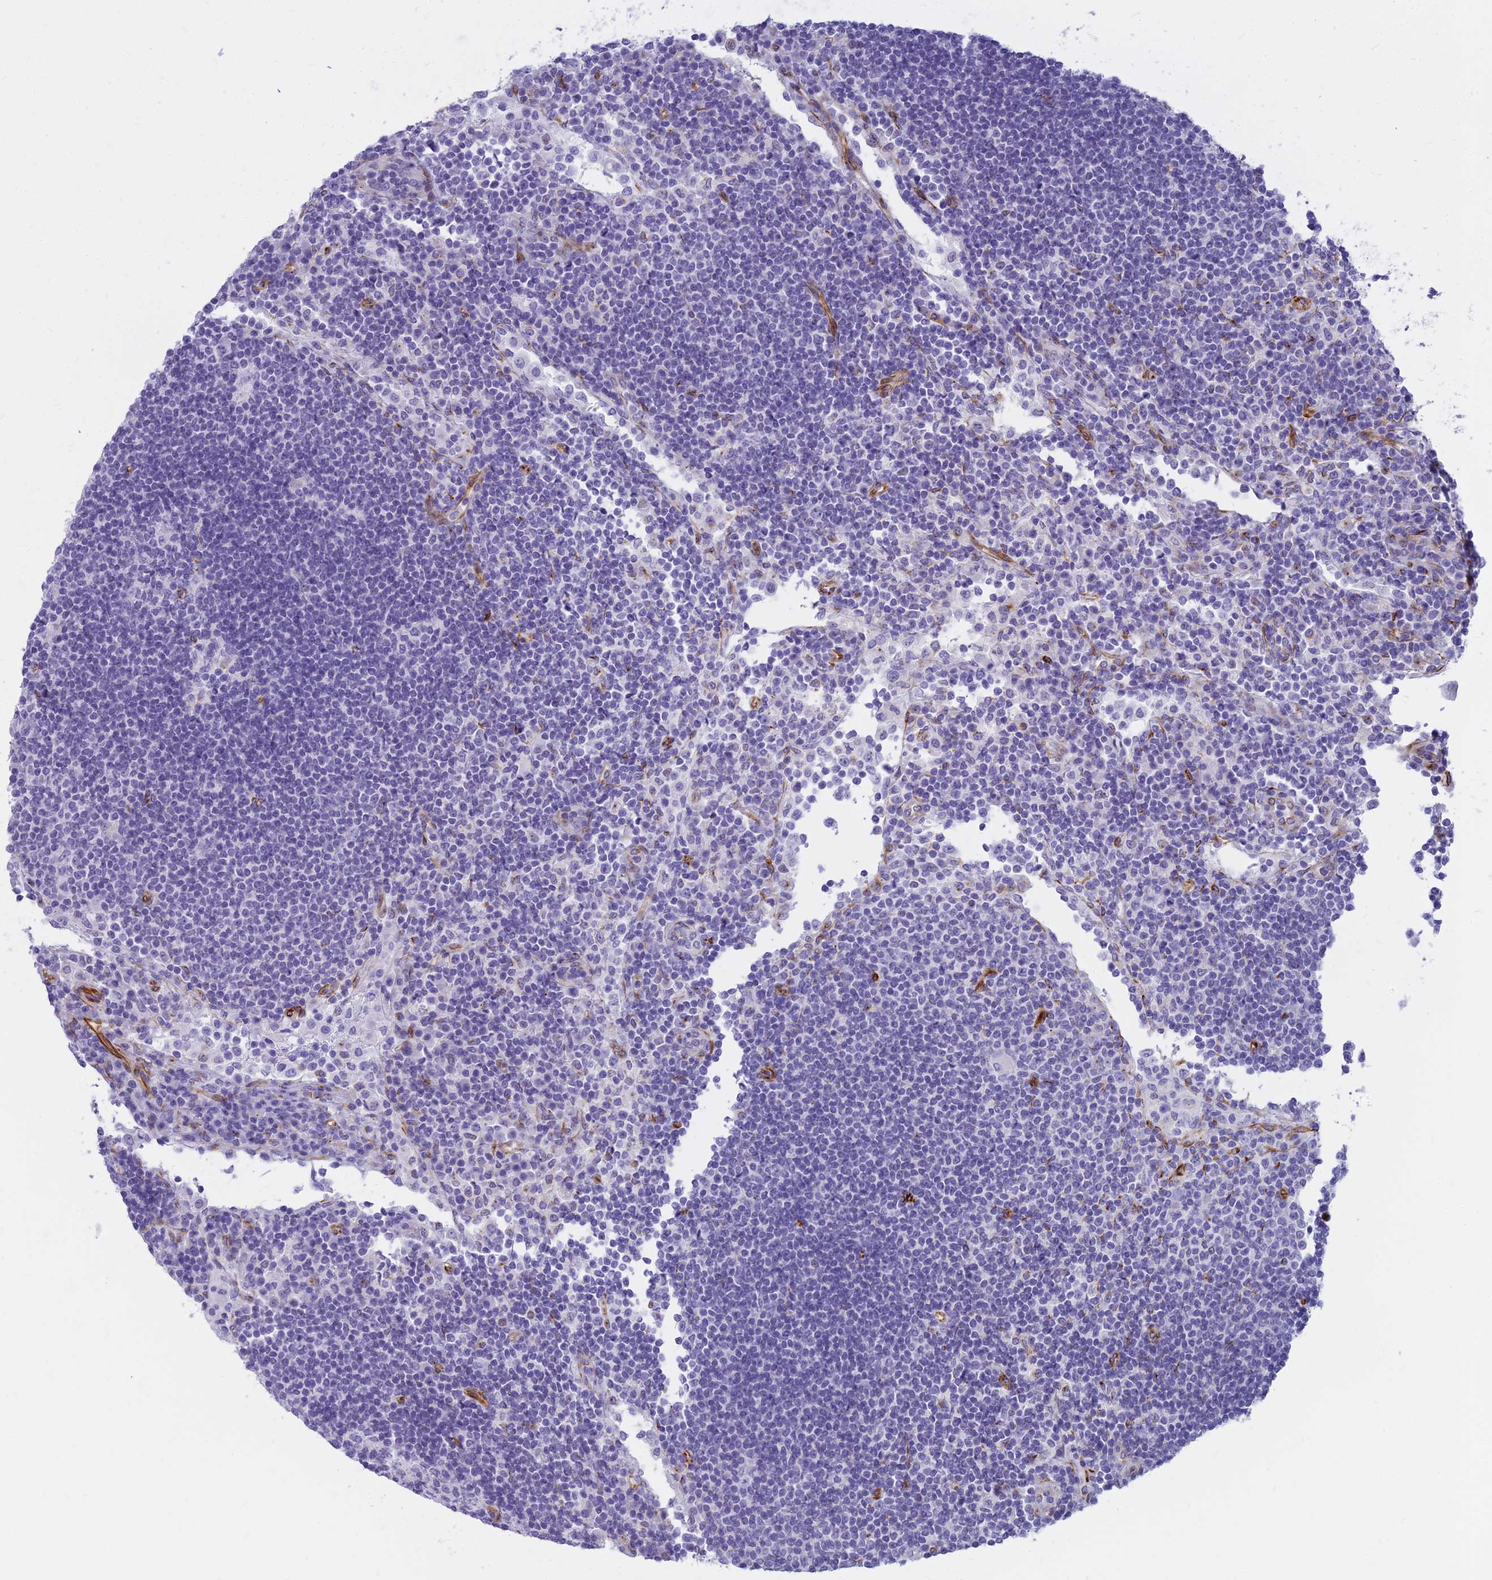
{"staining": {"intensity": "negative", "quantity": "none", "location": "none"}, "tissue": "lymph node", "cell_type": "Germinal center cells", "image_type": "normal", "snomed": [{"axis": "morphology", "description": "Normal tissue, NOS"}, {"axis": "topography", "description": "Lymph node"}], "caption": "This is an immunohistochemistry (IHC) histopathology image of normal human lymph node. There is no positivity in germinal center cells.", "gene": "ENSG00000265118", "patient": {"sex": "female", "age": 53}}